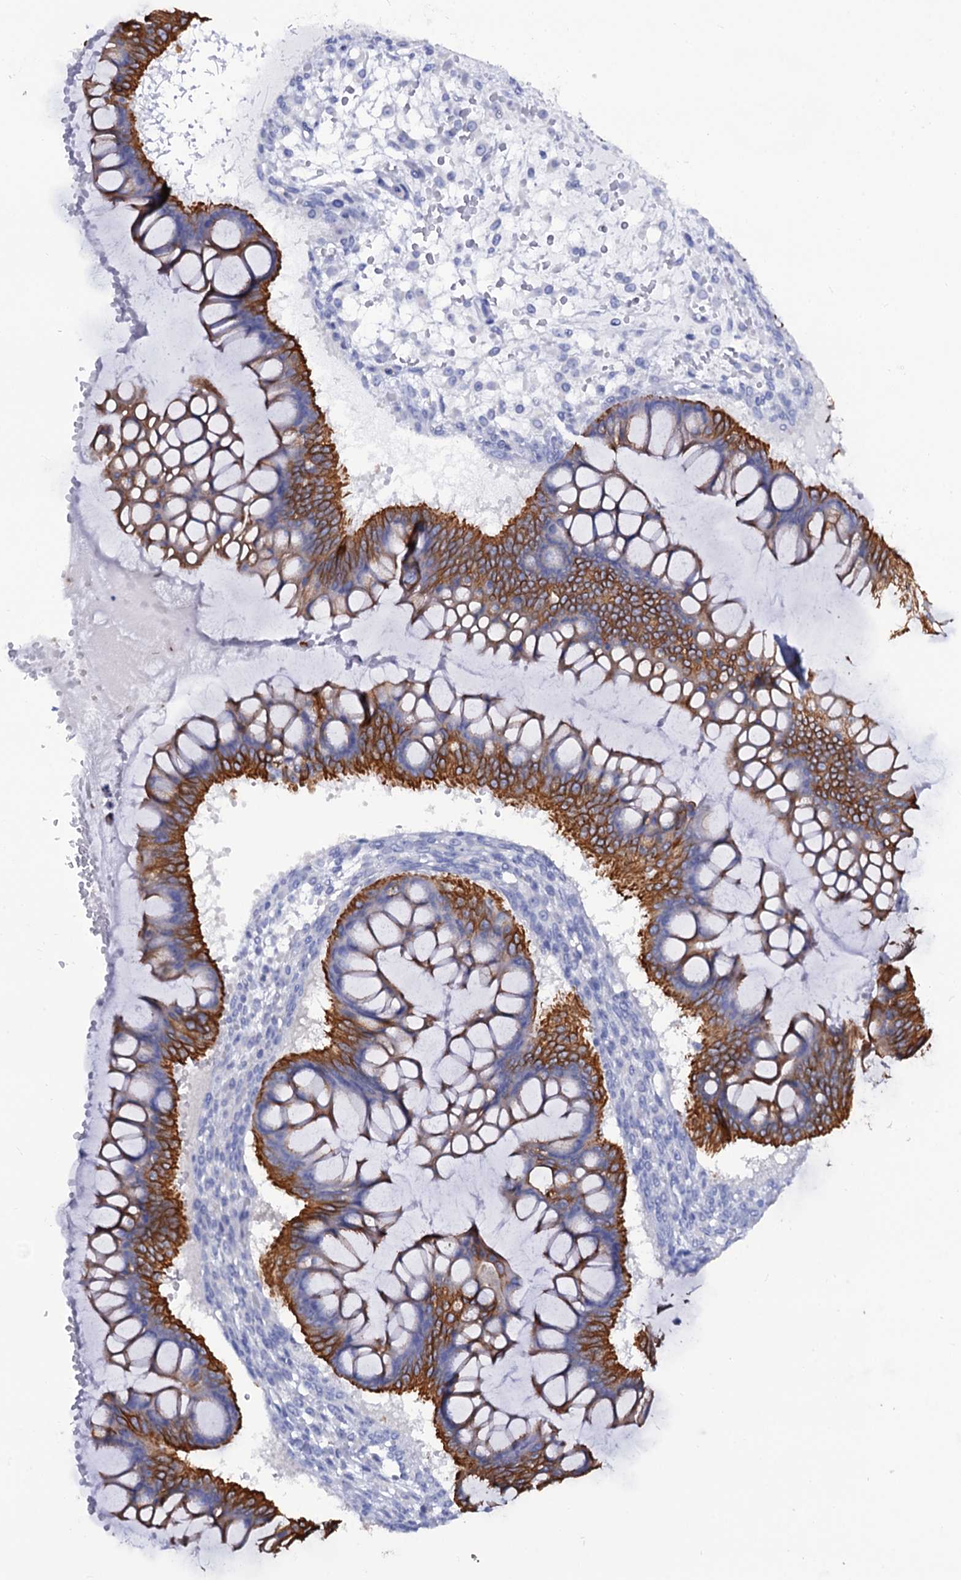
{"staining": {"intensity": "strong", "quantity": ">75%", "location": "cytoplasmic/membranous"}, "tissue": "ovarian cancer", "cell_type": "Tumor cells", "image_type": "cancer", "snomed": [{"axis": "morphology", "description": "Cystadenocarcinoma, mucinous, NOS"}, {"axis": "topography", "description": "Ovary"}], "caption": "This histopathology image reveals immunohistochemistry staining of human ovarian cancer, with high strong cytoplasmic/membranous staining in about >75% of tumor cells.", "gene": "RAB3IP", "patient": {"sex": "female", "age": 73}}